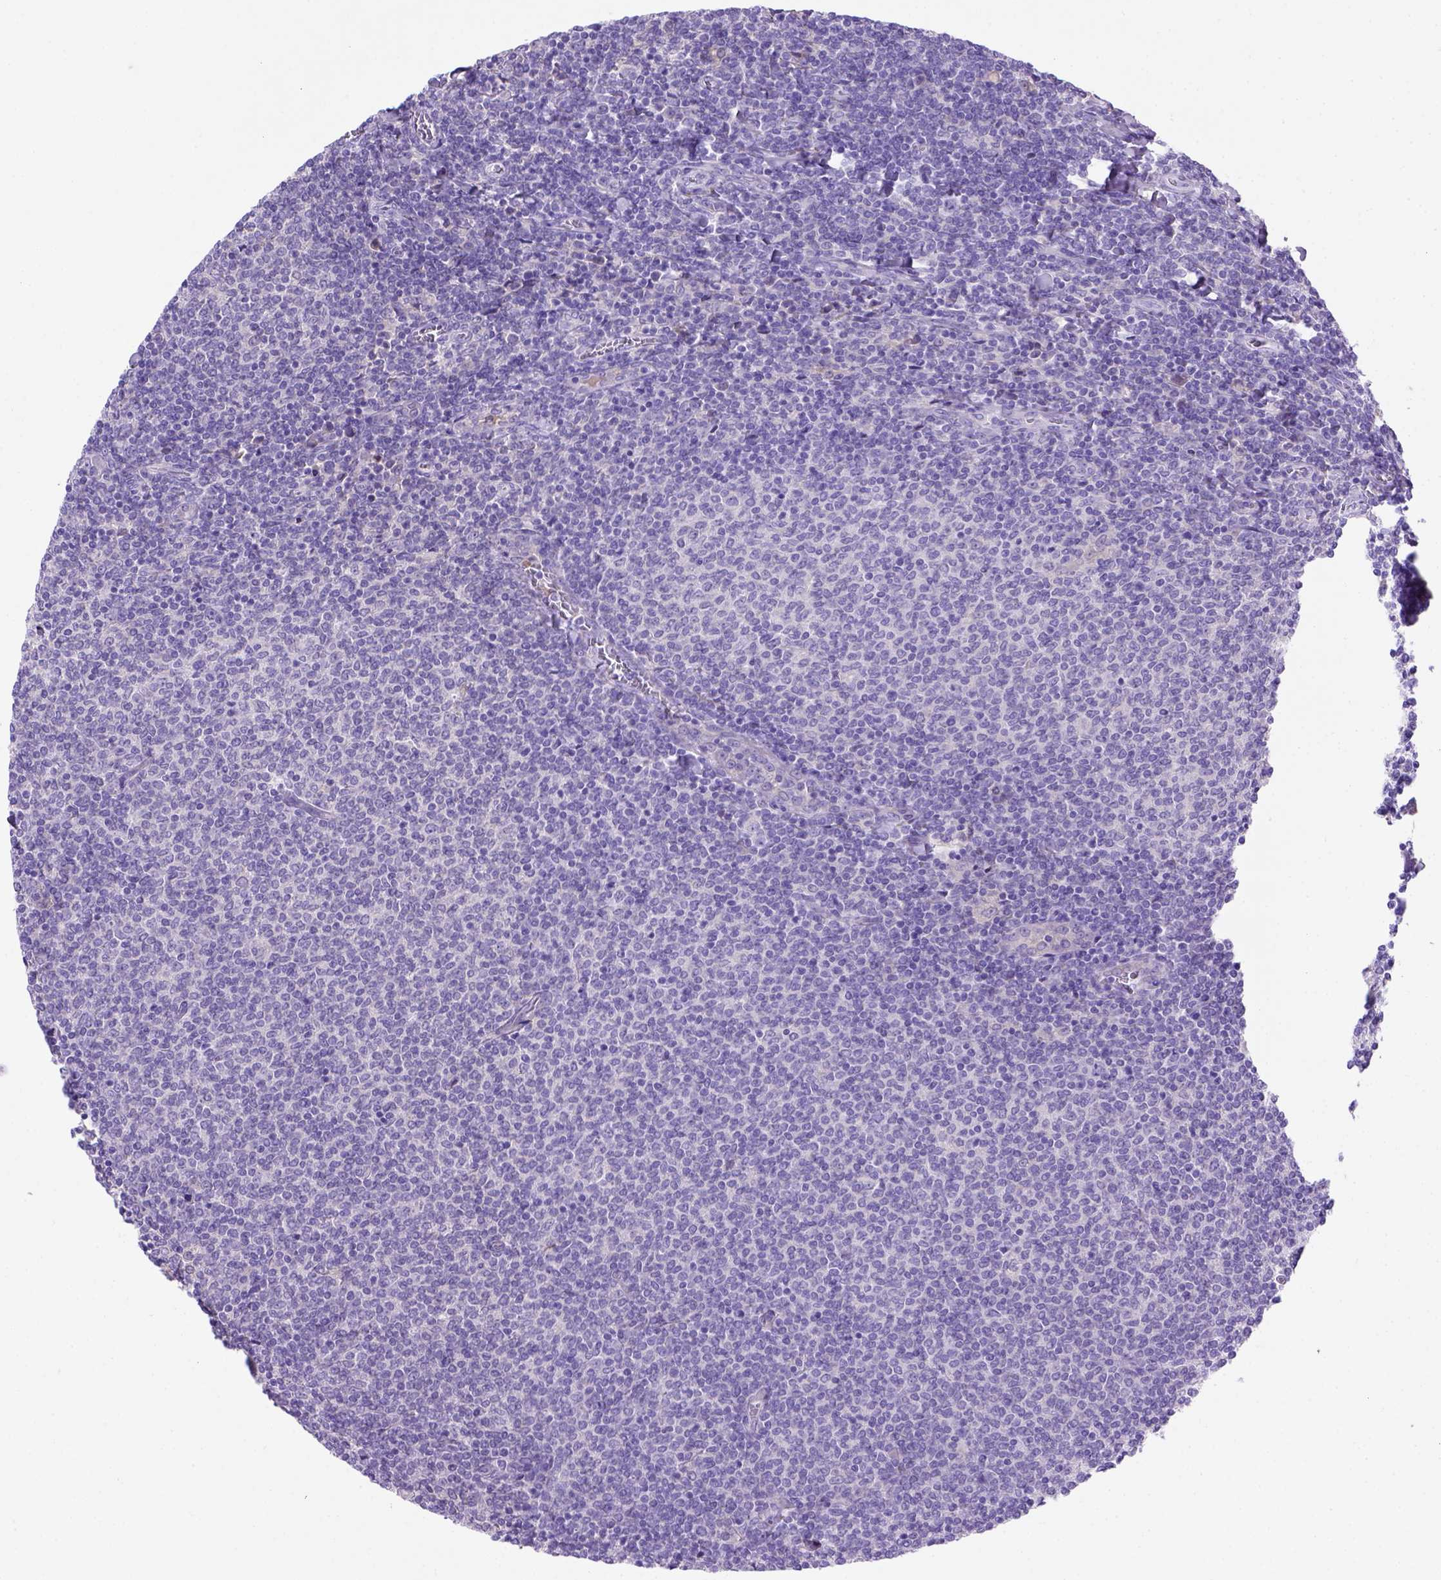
{"staining": {"intensity": "negative", "quantity": "none", "location": "none"}, "tissue": "lymphoma", "cell_type": "Tumor cells", "image_type": "cancer", "snomed": [{"axis": "morphology", "description": "Malignant lymphoma, non-Hodgkin's type, Low grade"}, {"axis": "topography", "description": "Lymph node"}], "caption": "Immunohistochemistry of low-grade malignant lymphoma, non-Hodgkin's type displays no positivity in tumor cells. The staining was performed using DAB (3,3'-diaminobenzidine) to visualize the protein expression in brown, while the nuclei were stained in blue with hematoxylin (Magnification: 20x).", "gene": "SIRPD", "patient": {"sex": "male", "age": 52}}